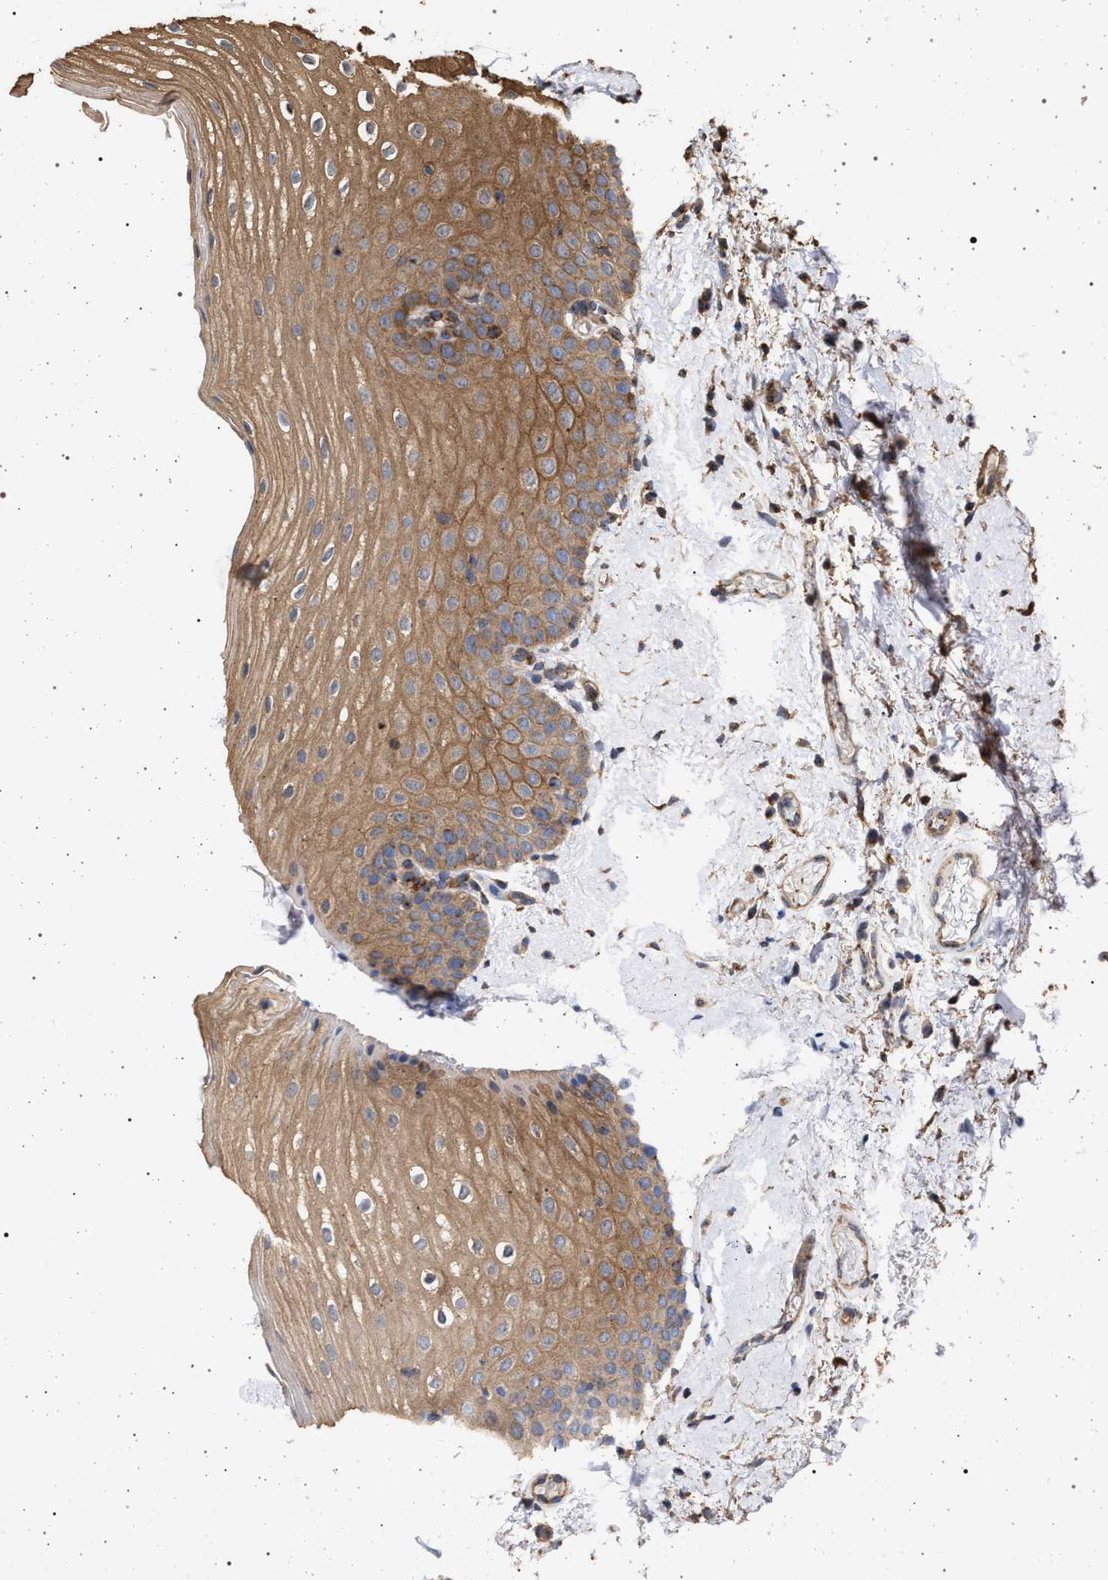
{"staining": {"intensity": "moderate", "quantity": ">75%", "location": "cytoplasmic/membranous"}, "tissue": "oral mucosa", "cell_type": "Squamous epithelial cells", "image_type": "normal", "snomed": [{"axis": "morphology", "description": "Normal tissue, NOS"}, {"axis": "topography", "description": "Skin"}, {"axis": "topography", "description": "Oral tissue"}], "caption": "Approximately >75% of squamous epithelial cells in normal oral mucosa display moderate cytoplasmic/membranous protein expression as visualized by brown immunohistochemical staining.", "gene": "IFT20", "patient": {"sex": "male", "age": 84}}